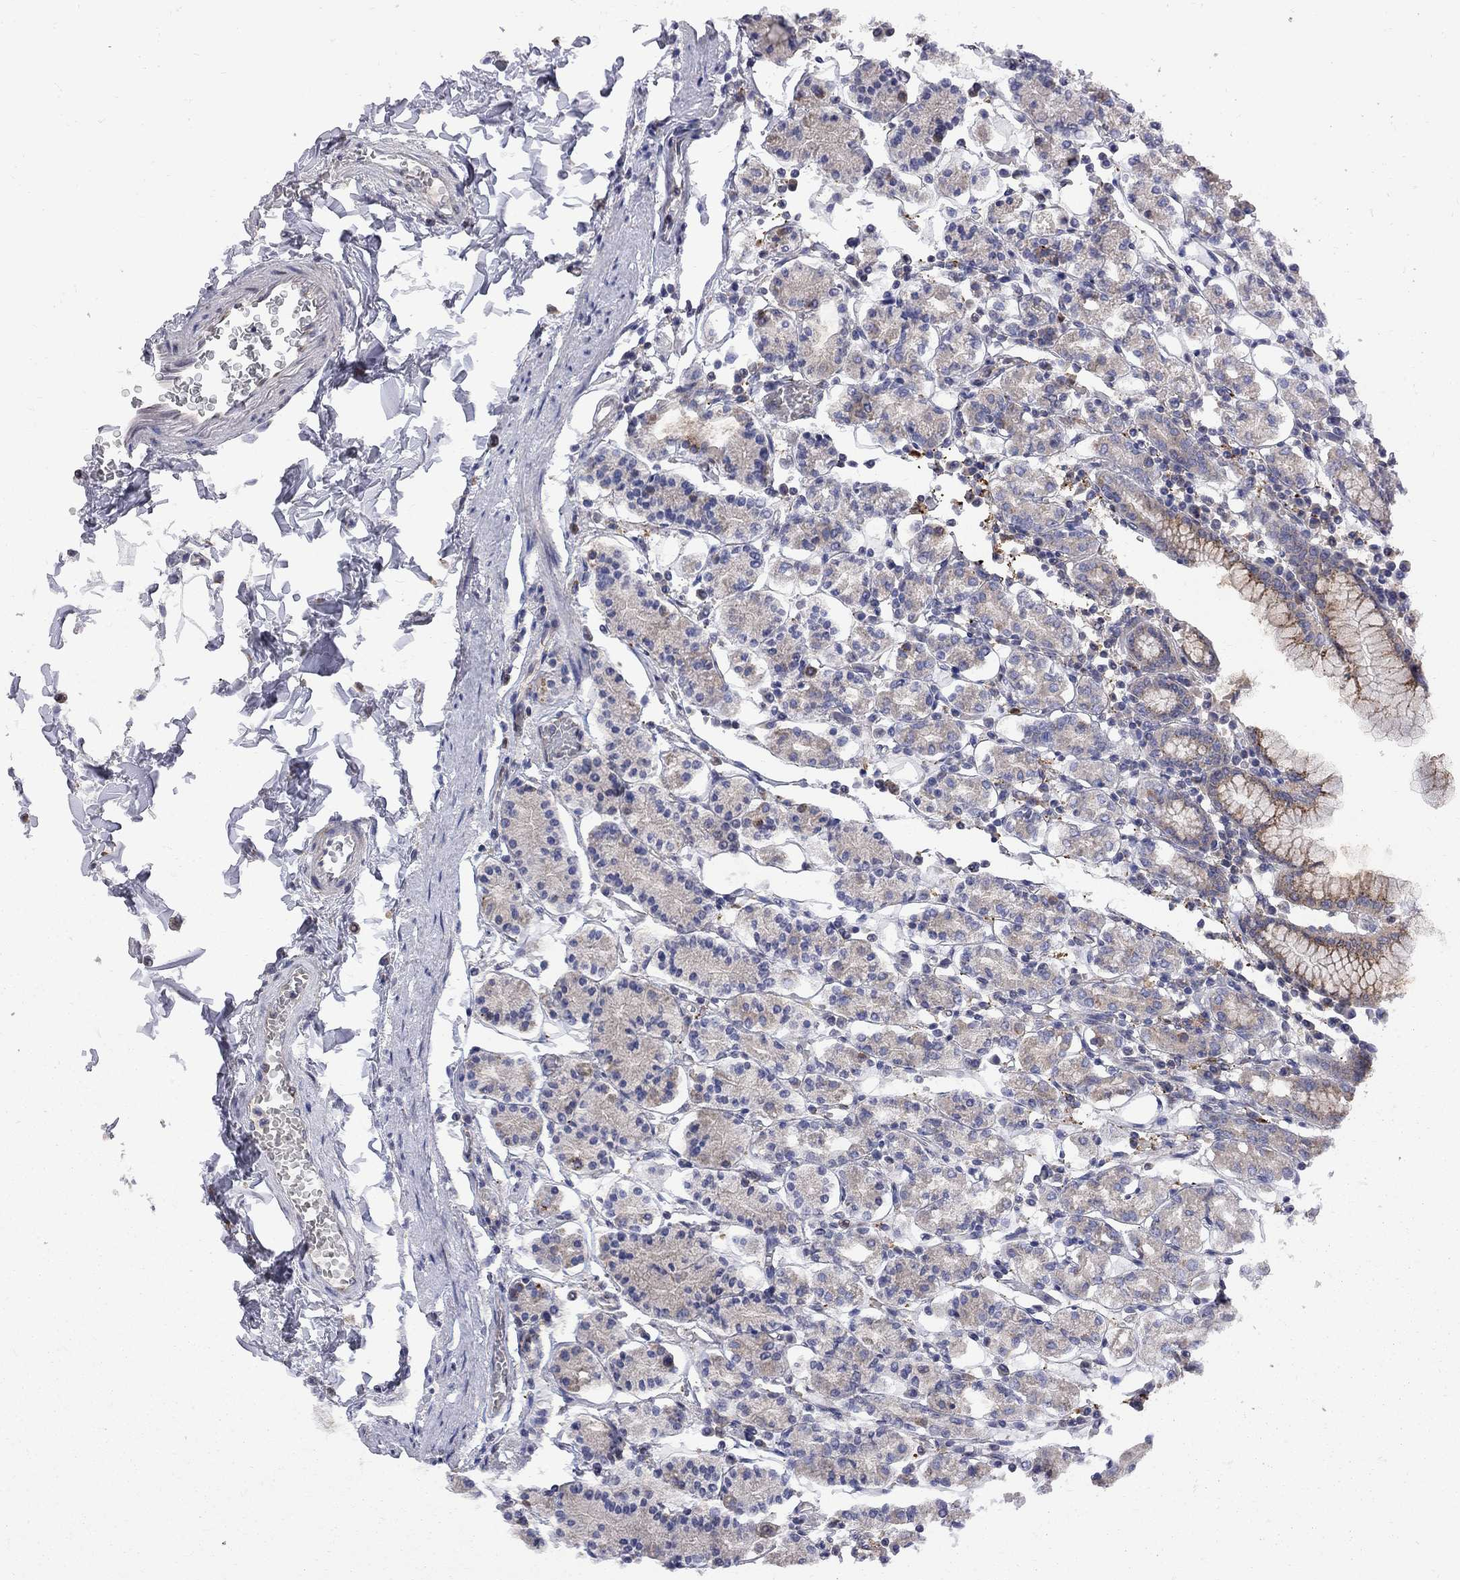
{"staining": {"intensity": "negative", "quantity": "none", "location": "none"}, "tissue": "stomach", "cell_type": "Glandular cells", "image_type": "normal", "snomed": [{"axis": "morphology", "description": "Normal tissue, NOS"}, {"axis": "topography", "description": "Stomach, upper"}, {"axis": "topography", "description": "Stomach"}], "caption": "Image shows no protein expression in glandular cells of unremarkable stomach. (Immunohistochemistry, brightfield microscopy, high magnification).", "gene": "MTHFR", "patient": {"sex": "male", "age": 62}}